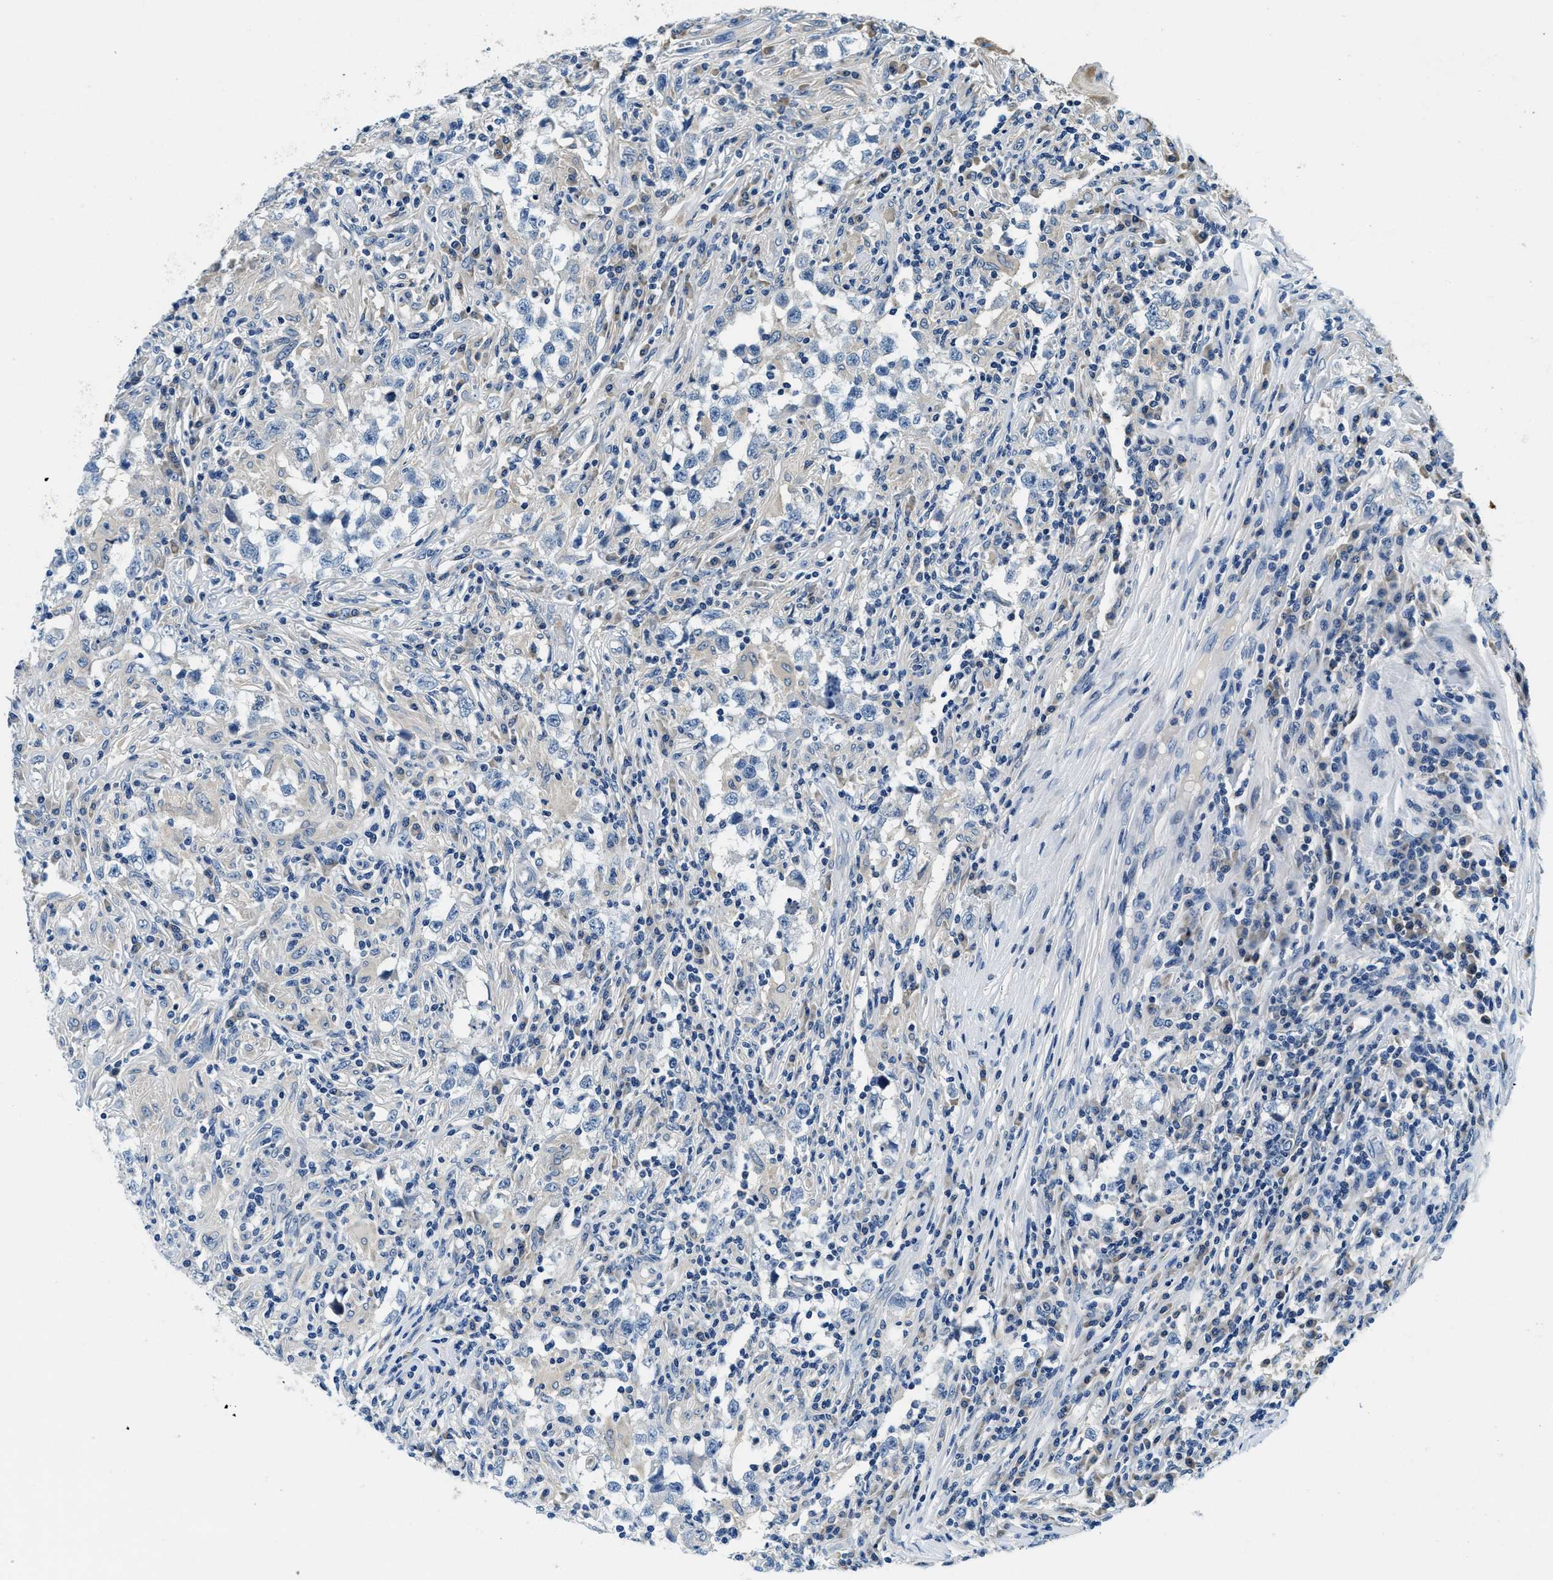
{"staining": {"intensity": "negative", "quantity": "none", "location": "none"}, "tissue": "testis cancer", "cell_type": "Tumor cells", "image_type": "cancer", "snomed": [{"axis": "morphology", "description": "Carcinoma, Embryonal, NOS"}, {"axis": "topography", "description": "Testis"}], "caption": "This is an immunohistochemistry photomicrograph of testis embryonal carcinoma. There is no positivity in tumor cells.", "gene": "ALDH3A2", "patient": {"sex": "male", "age": 21}}